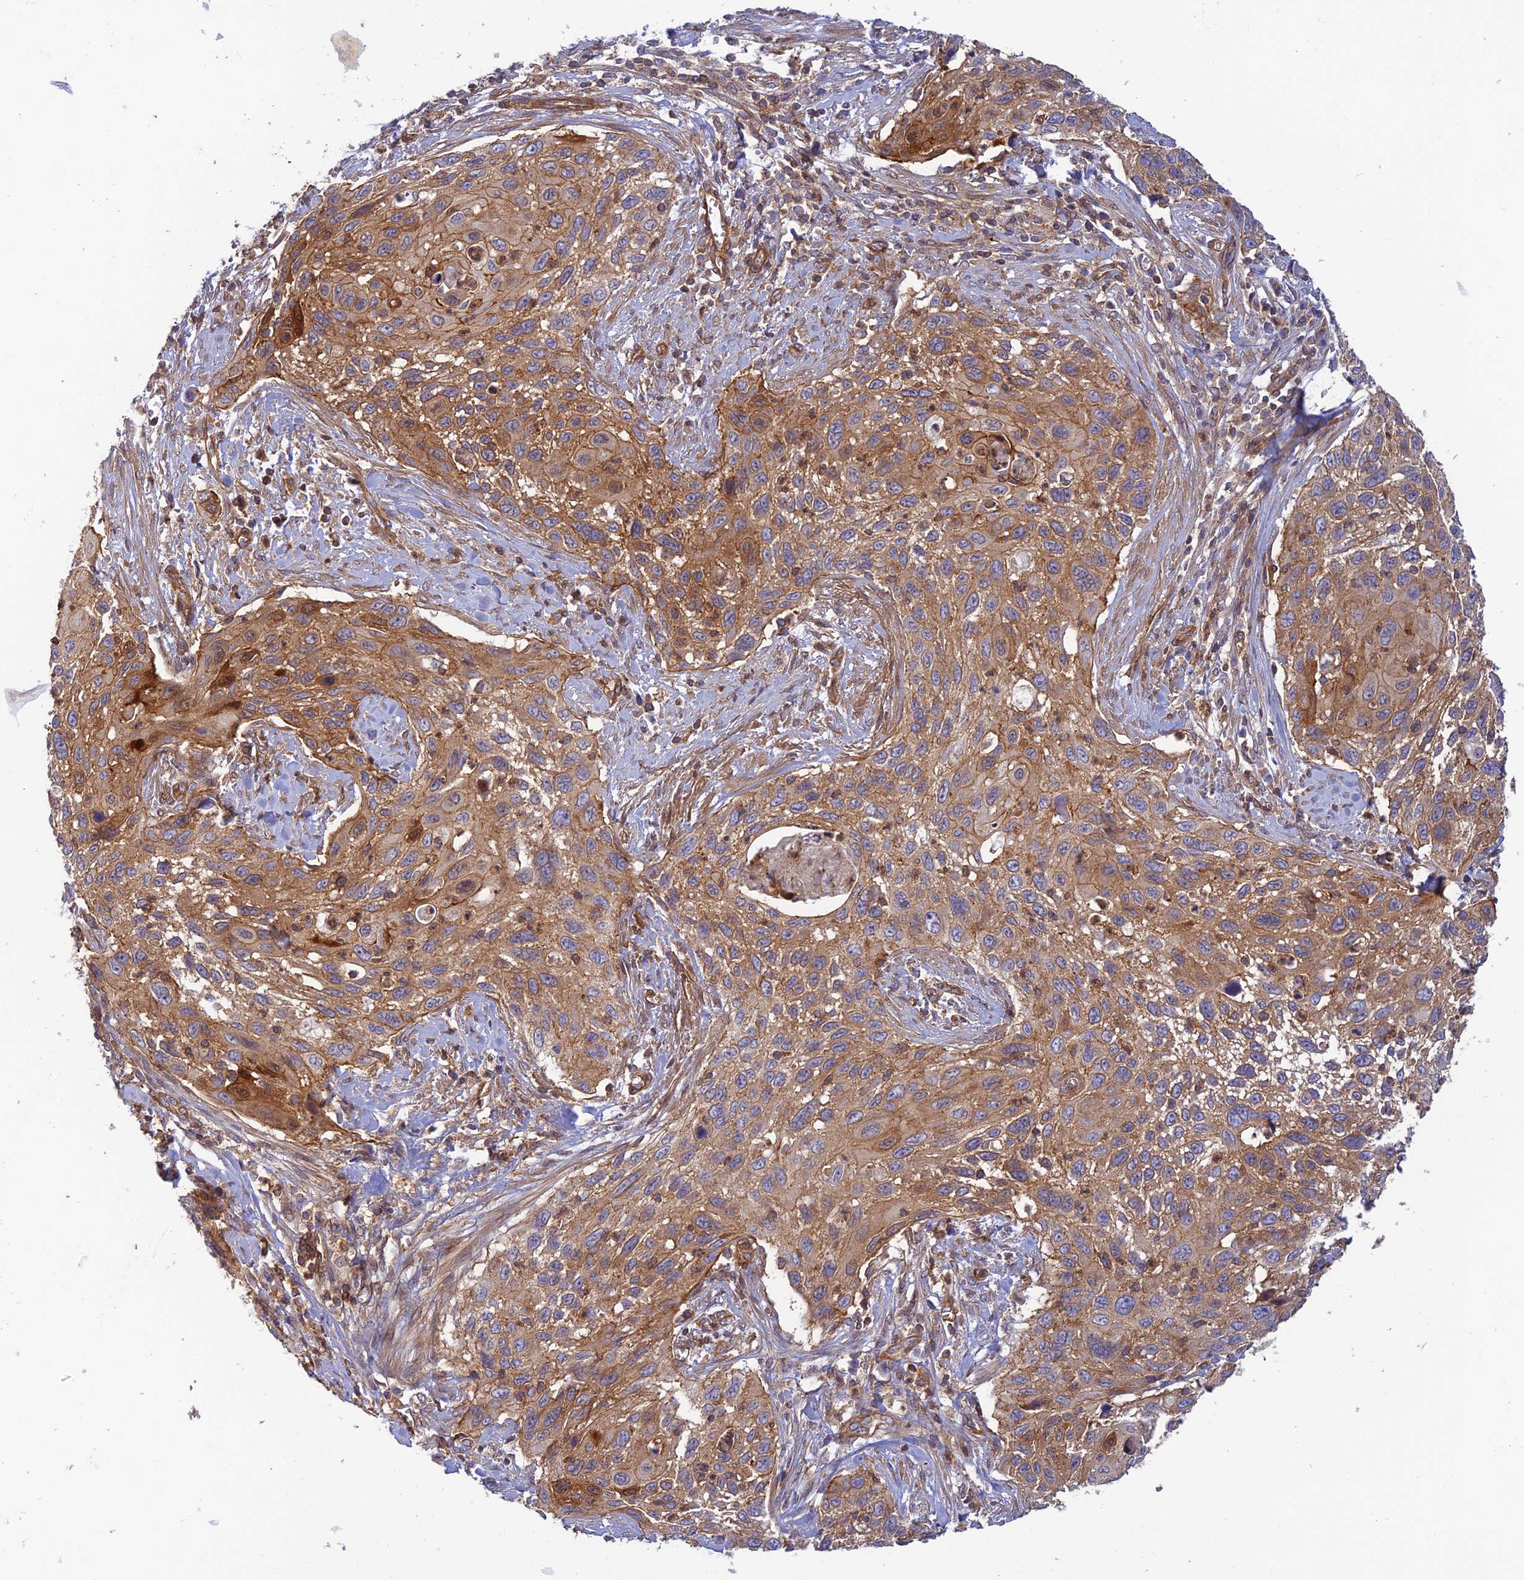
{"staining": {"intensity": "moderate", "quantity": ">75%", "location": "cytoplasmic/membranous"}, "tissue": "cervical cancer", "cell_type": "Tumor cells", "image_type": "cancer", "snomed": [{"axis": "morphology", "description": "Squamous cell carcinoma, NOS"}, {"axis": "topography", "description": "Cervix"}], "caption": "Brown immunohistochemical staining in cervical cancer displays moderate cytoplasmic/membranous expression in approximately >75% of tumor cells.", "gene": "PPP1R12C", "patient": {"sex": "female", "age": 70}}